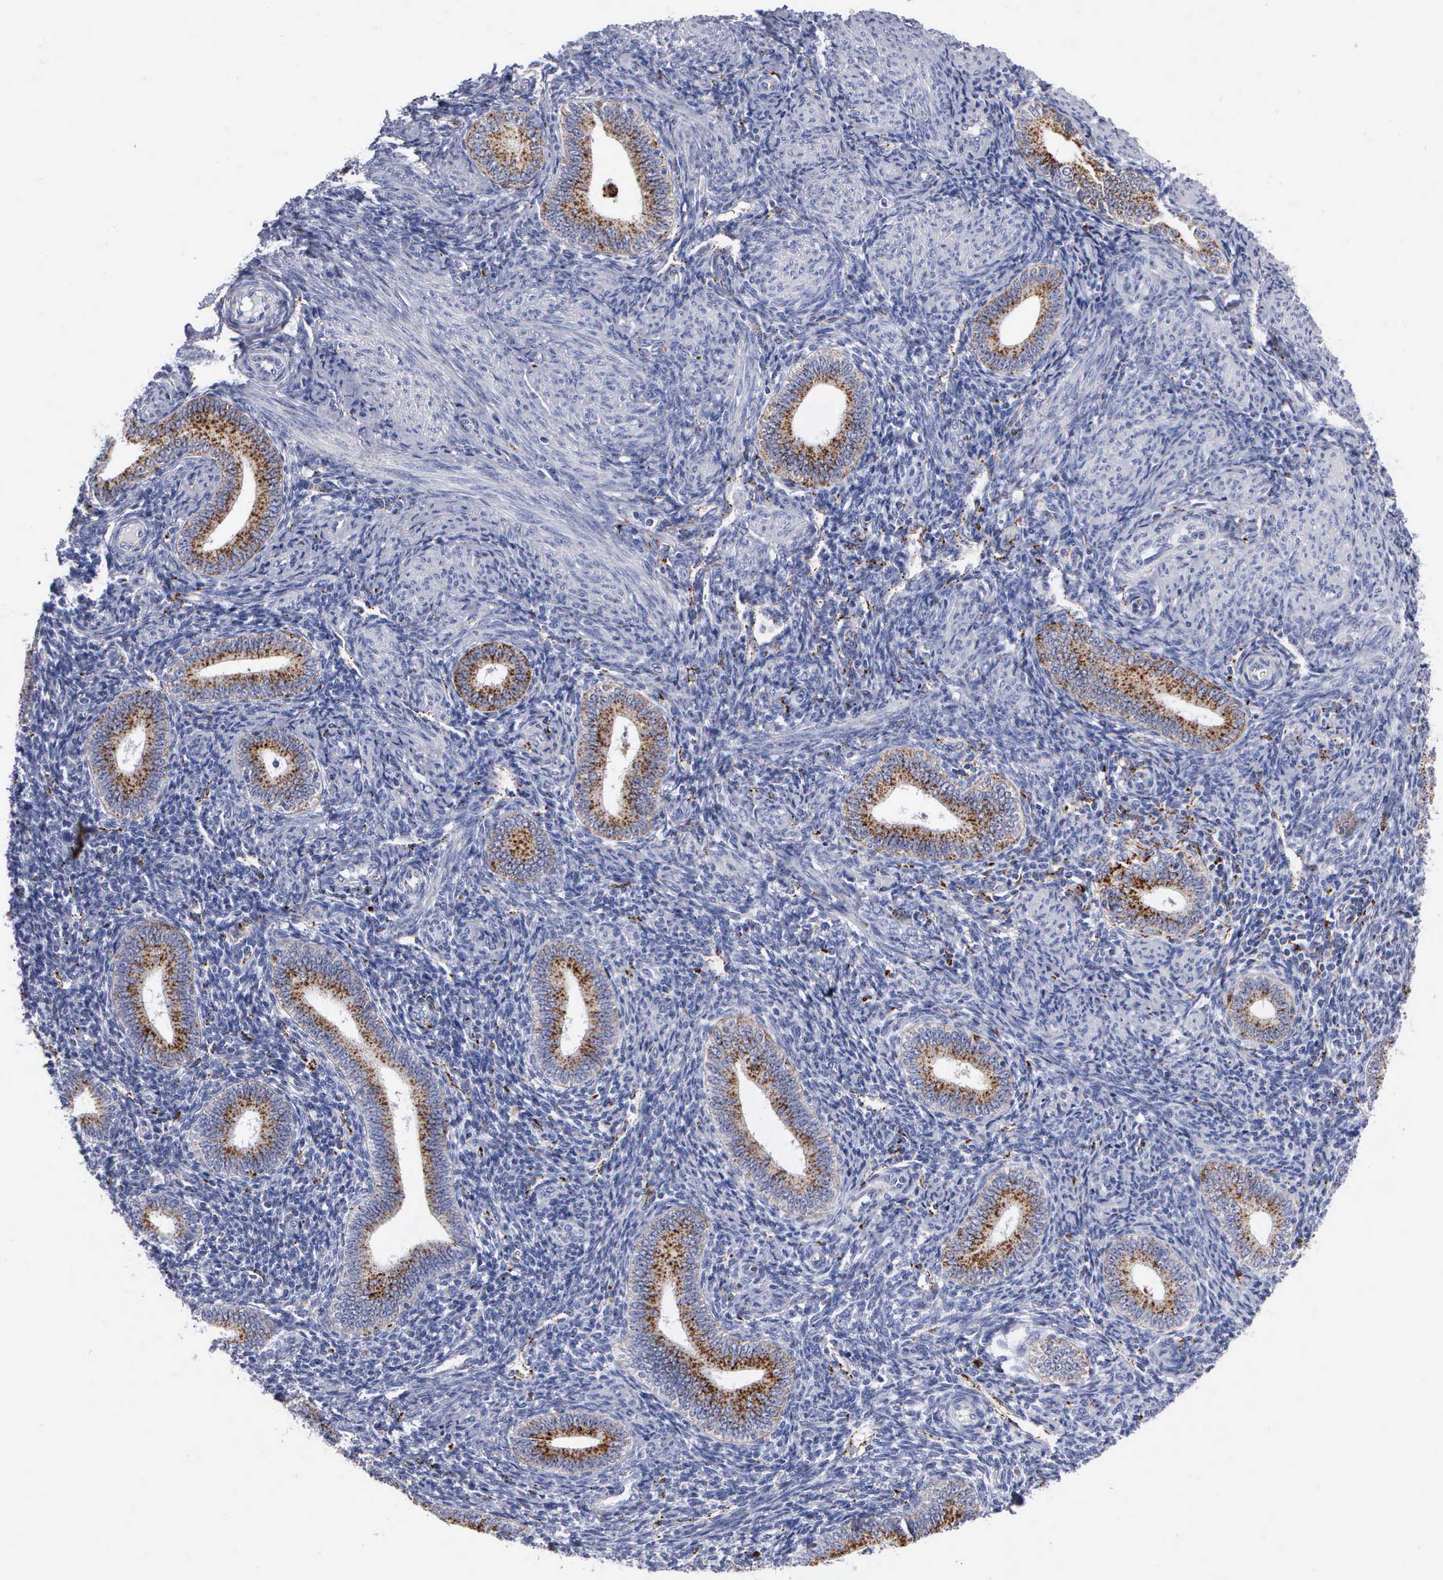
{"staining": {"intensity": "negative", "quantity": "none", "location": "none"}, "tissue": "endometrium", "cell_type": "Cells in endometrial stroma", "image_type": "normal", "snomed": [{"axis": "morphology", "description": "Normal tissue, NOS"}, {"axis": "topography", "description": "Endometrium"}], "caption": "A high-resolution histopathology image shows IHC staining of normal endometrium, which reveals no significant staining in cells in endometrial stroma.", "gene": "CTSH", "patient": {"sex": "female", "age": 35}}